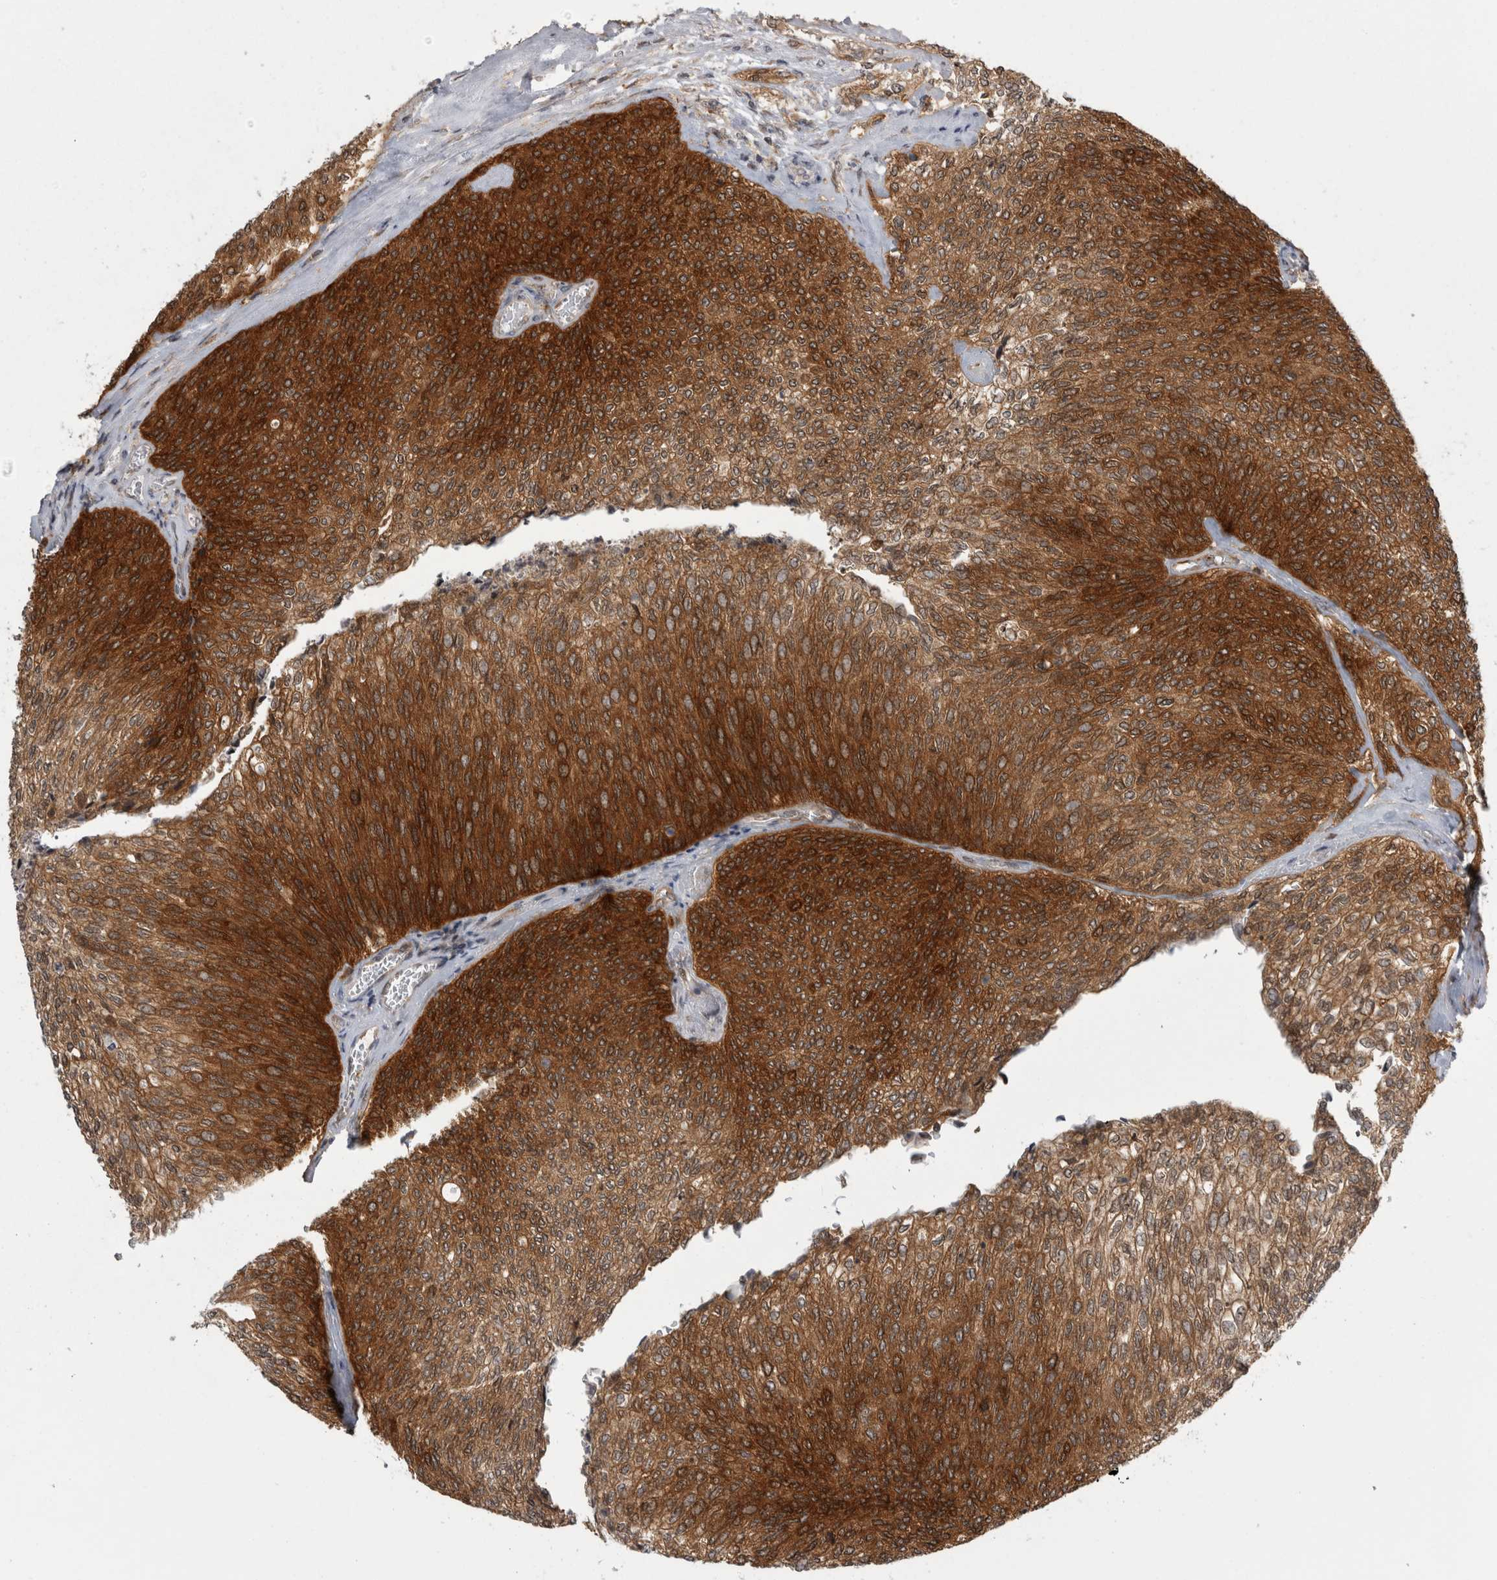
{"staining": {"intensity": "strong", "quantity": ">75%", "location": "cytoplasmic/membranous"}, "tissue": "urothelial cancer", "cell_type": "Tumor cells", "image_type": "cancer", "snomed": [{"axis": "morphology", "description": "Urothelial carcinoma, Low grade"}, {"axis": "topography", "description": "Urinary bladder"}], "caption": "Brown immunohistochemical staining in urothelial cancer reveals strong cytoplasmic/membranous positivity in about >75% of tumor cells.", "gene": "CACYBP", "patient": {"sex": "female", "age": 79}}